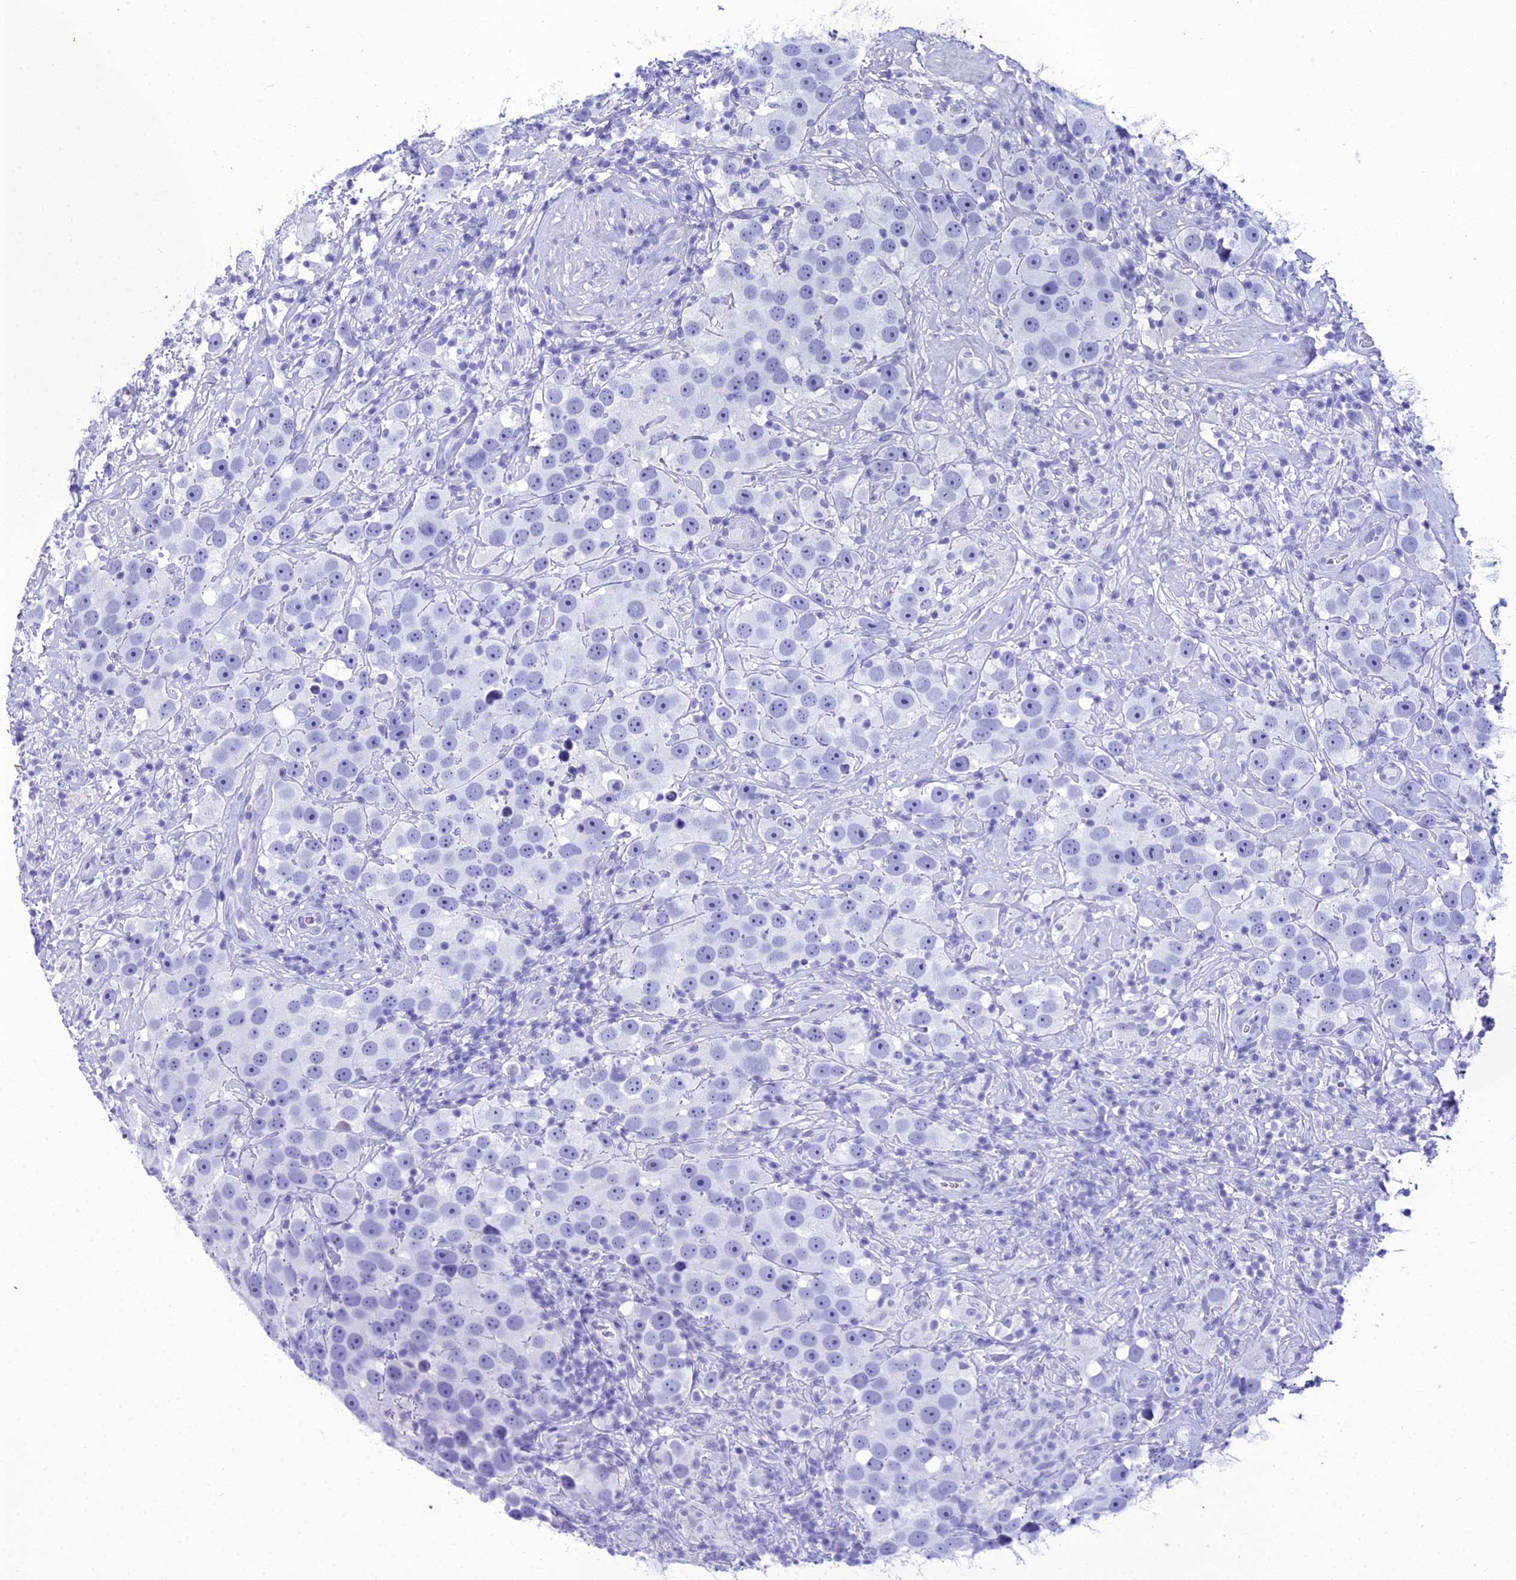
{"staining": {"intensity": "negative", "quantity": "none", "location": "none"}, "tissue": "testis cancer", "cell_type": "Tumor cells", "image_type": "cancer", "snomed": [{"axis": "morphology", "description": "Seminoma, NOS"}, {"axis": "topography", "description": "Testis"}], "caption": "Immunohistochemical staining of testis seminoma reveals no significant staining in tumor cells.", "gene": "ZNF442", "patient": {"sex": "male", "age": 49}}